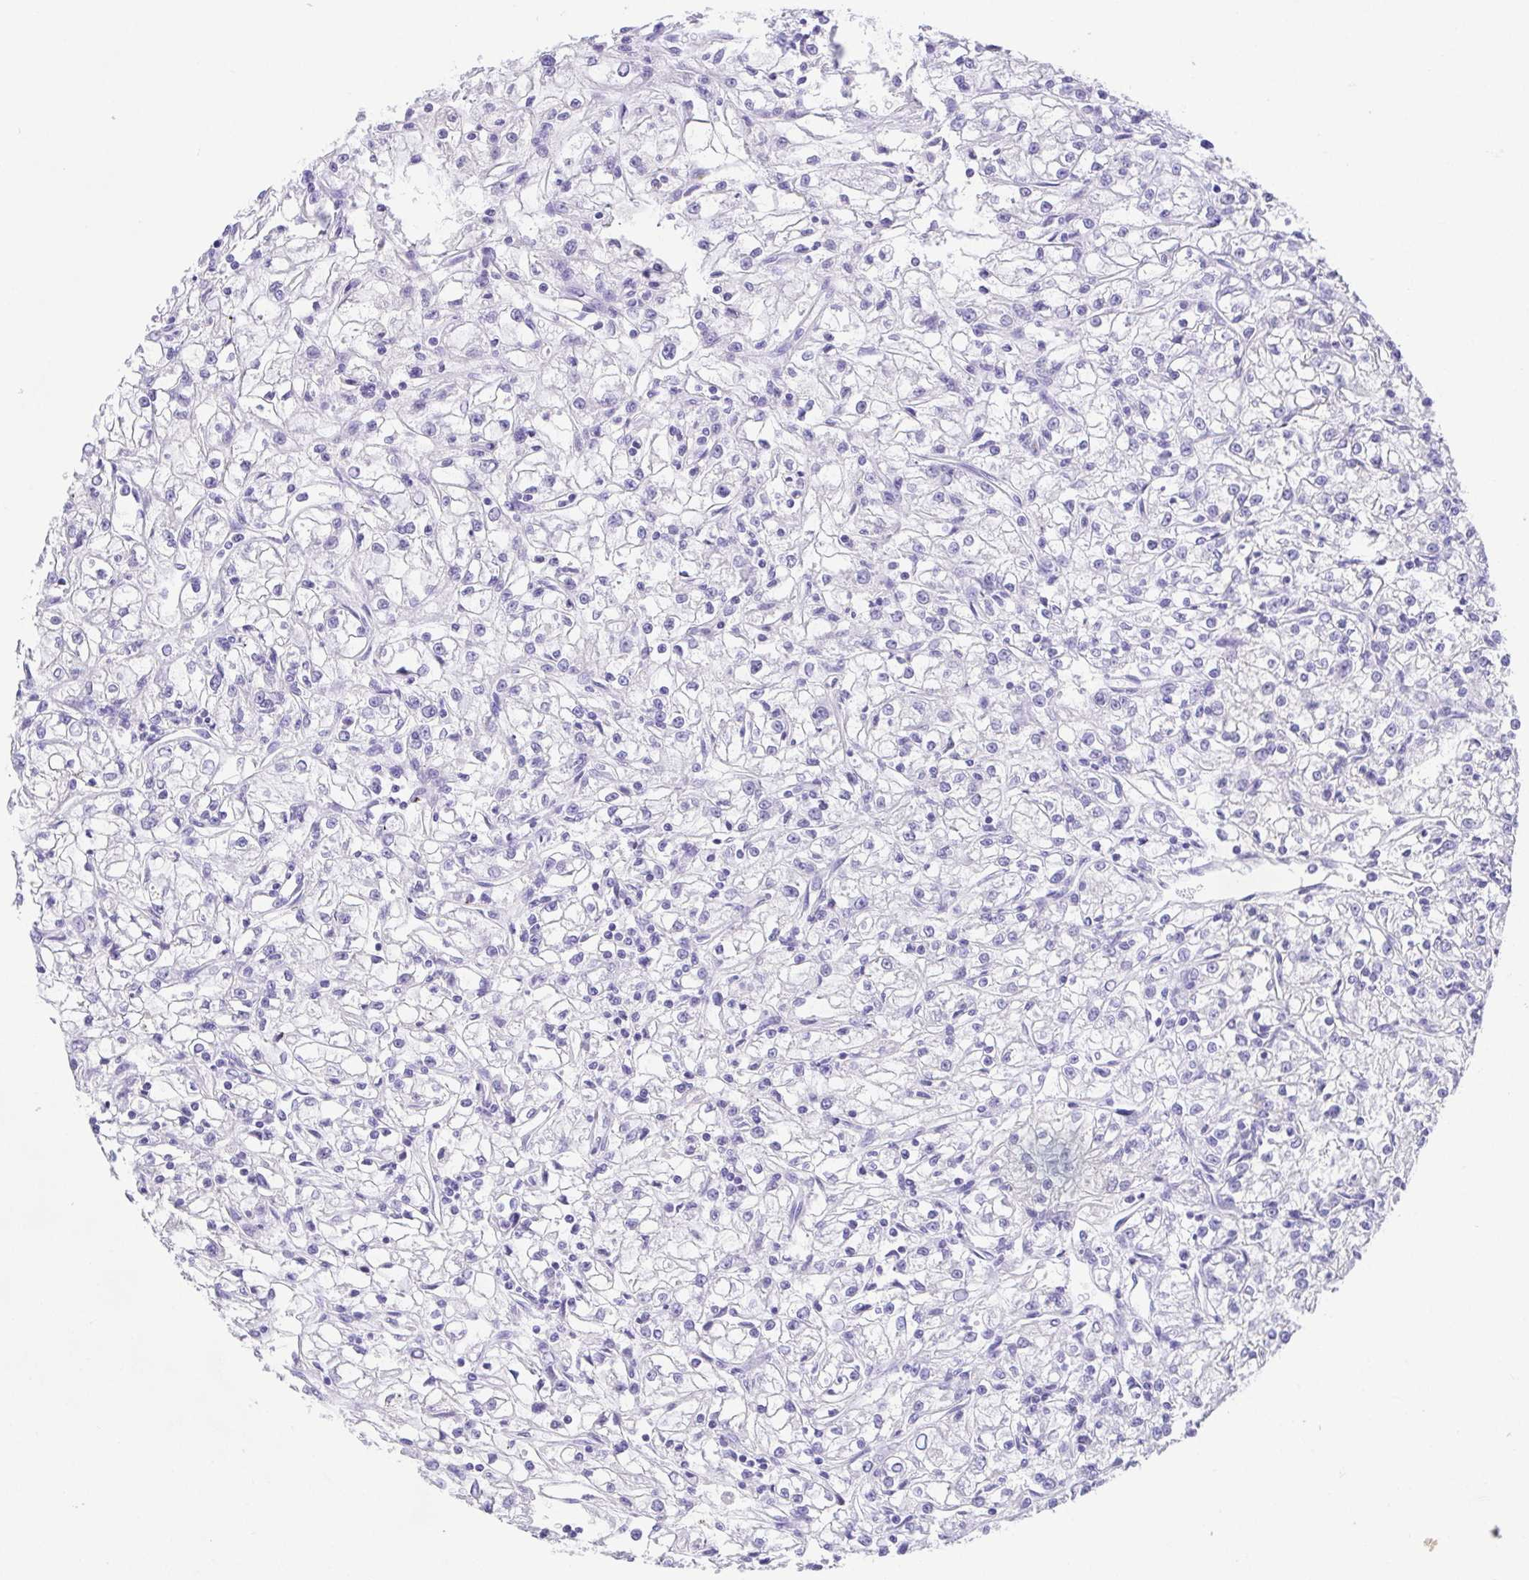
{"staining": {"intensity": "negative", "quantity": "none", "location": "none"}, "tissue": "renal cancer", "cell_type": "Tumor cells", "image_type": "cancer", "snomed": [{"axis": "morphology", "description": "Adenocarcinoma, NOS"}, {"axis": "topography", "description": "Kidney"}], "caption": "The histopathology image reveals no significant staining in tumor cells of adenocarcinoma (renal).", "gene": "SPATA4", "patient": {"sex": "female", "age": 59}}